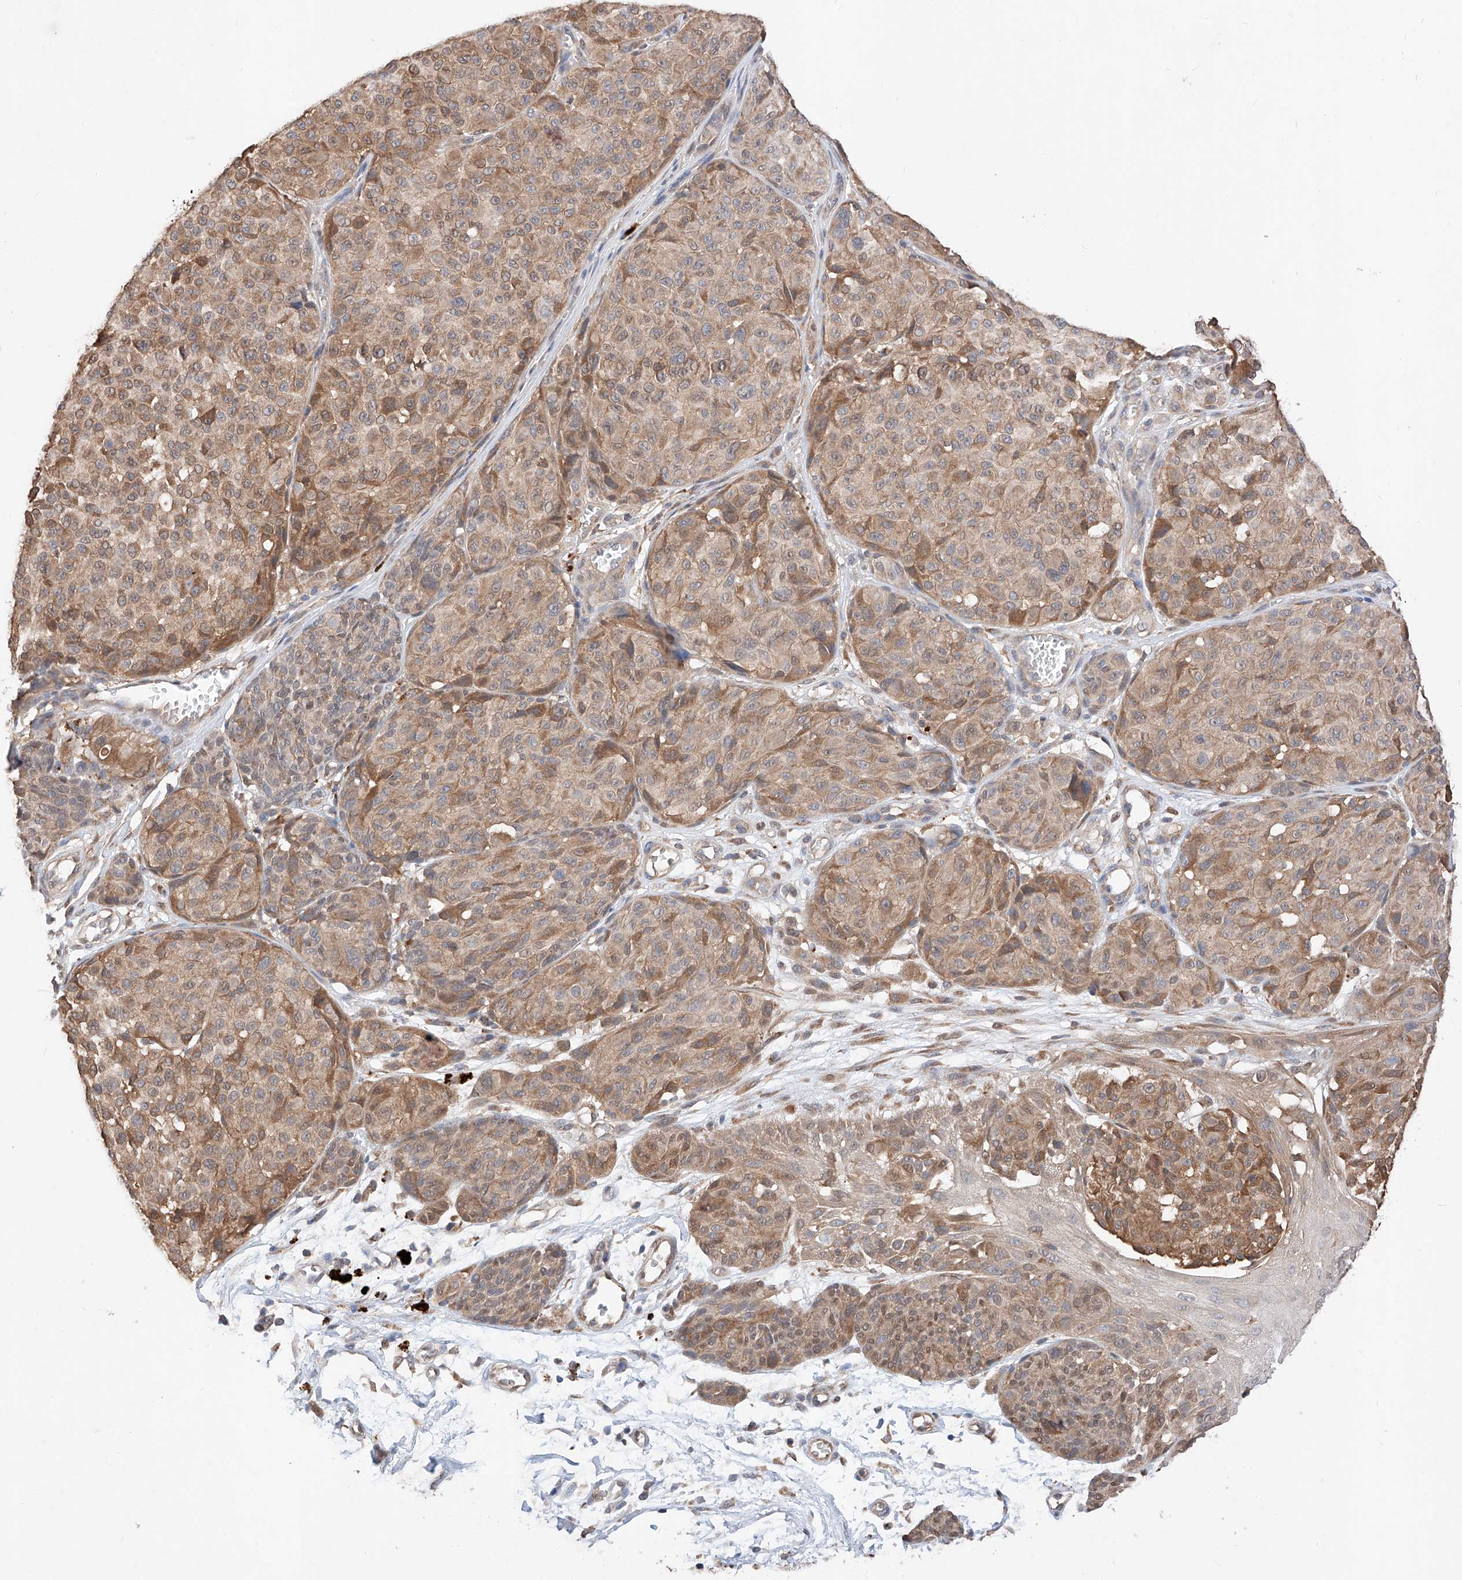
{"staining": {"intensity": "moderate", "quantity": ">75%", "location": "cytoplasmic/membranous"}, "tissue": "melanoma", "cell_type": "Tumor cells", "image_type": "cancer", "snomed": [{"axis": "morphology", "description": "Malignant melanoma, NOS"}, {"axis": "topography", "description": "Skin"}], "caption": "Immunohistochemistry (IHC) image of human malignant melanoma stained for a protein (brown), which demonstrates medium levels of moderate cytoplasmic/membranous positivity in about >75% of tumor cells.", "gene": "ZSCAN4", "patient": {"sex": "male", "age": 83}}